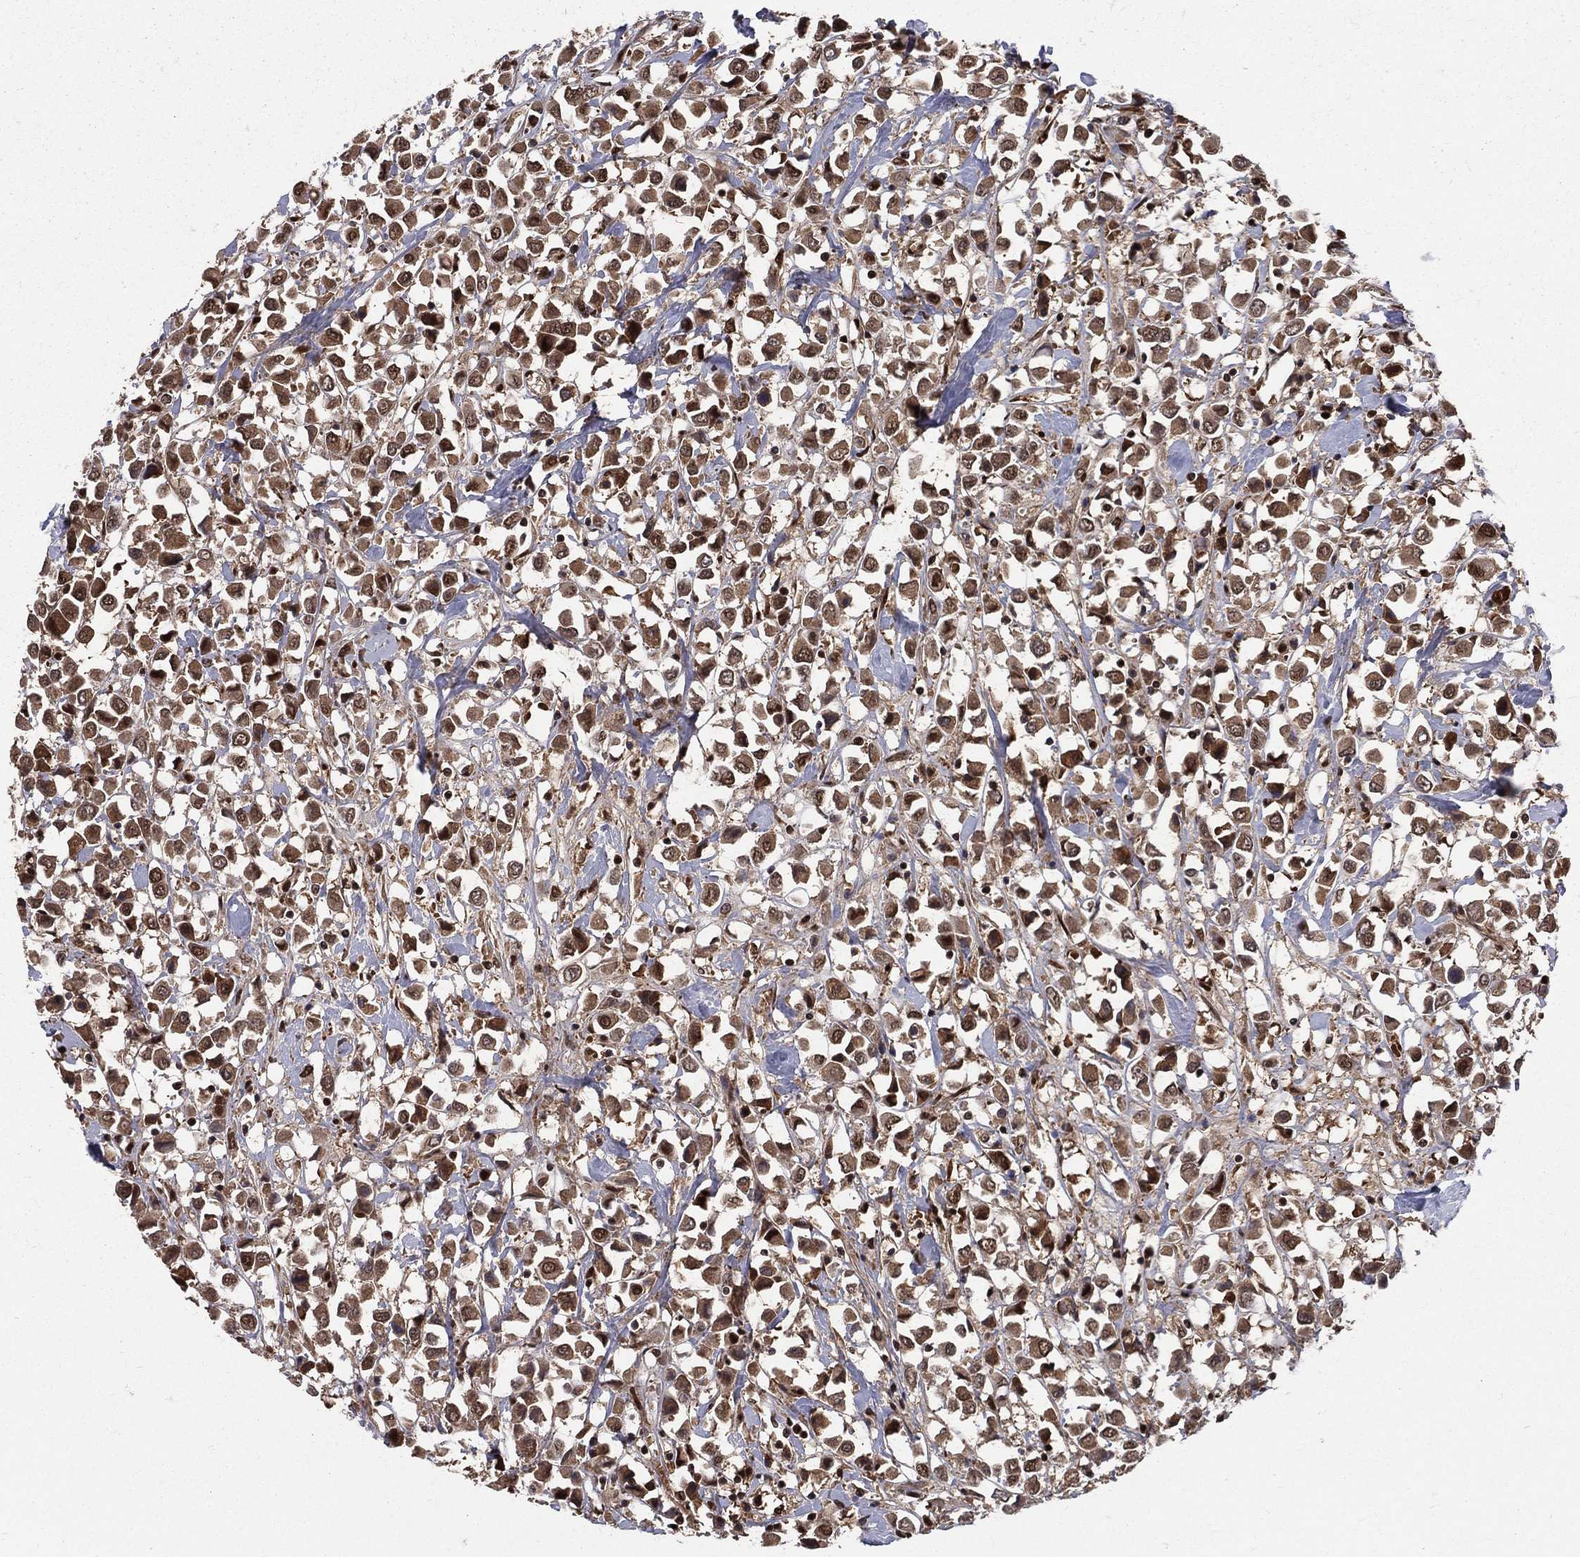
{"staining": {"intensity": "moderate", "quantity": ">75%", "location": "cytoplasmic/membranous,nuclear"}, "tissue": "breast cancer", "cell_type": "Tumor cells", "image_type": "cancer", "snomed": [{"axis": "morphology", "description": "Duct carcinoma"}, {"axis": "topography", "description": "Breast"}], "caption": "The image exhibits immunohistochemical staining of invasive ductal carcinoma (breast). There is moderate cytoplasmic/membranous and nuclear positivity is seen in about >75% of tumor cells. (DAB (3,3'-diaminobenzidine) = brown stain, brightfield microscopy at high magnification).", "gene": "COPS4", "patient": {"sex": "female", "age": 61}}